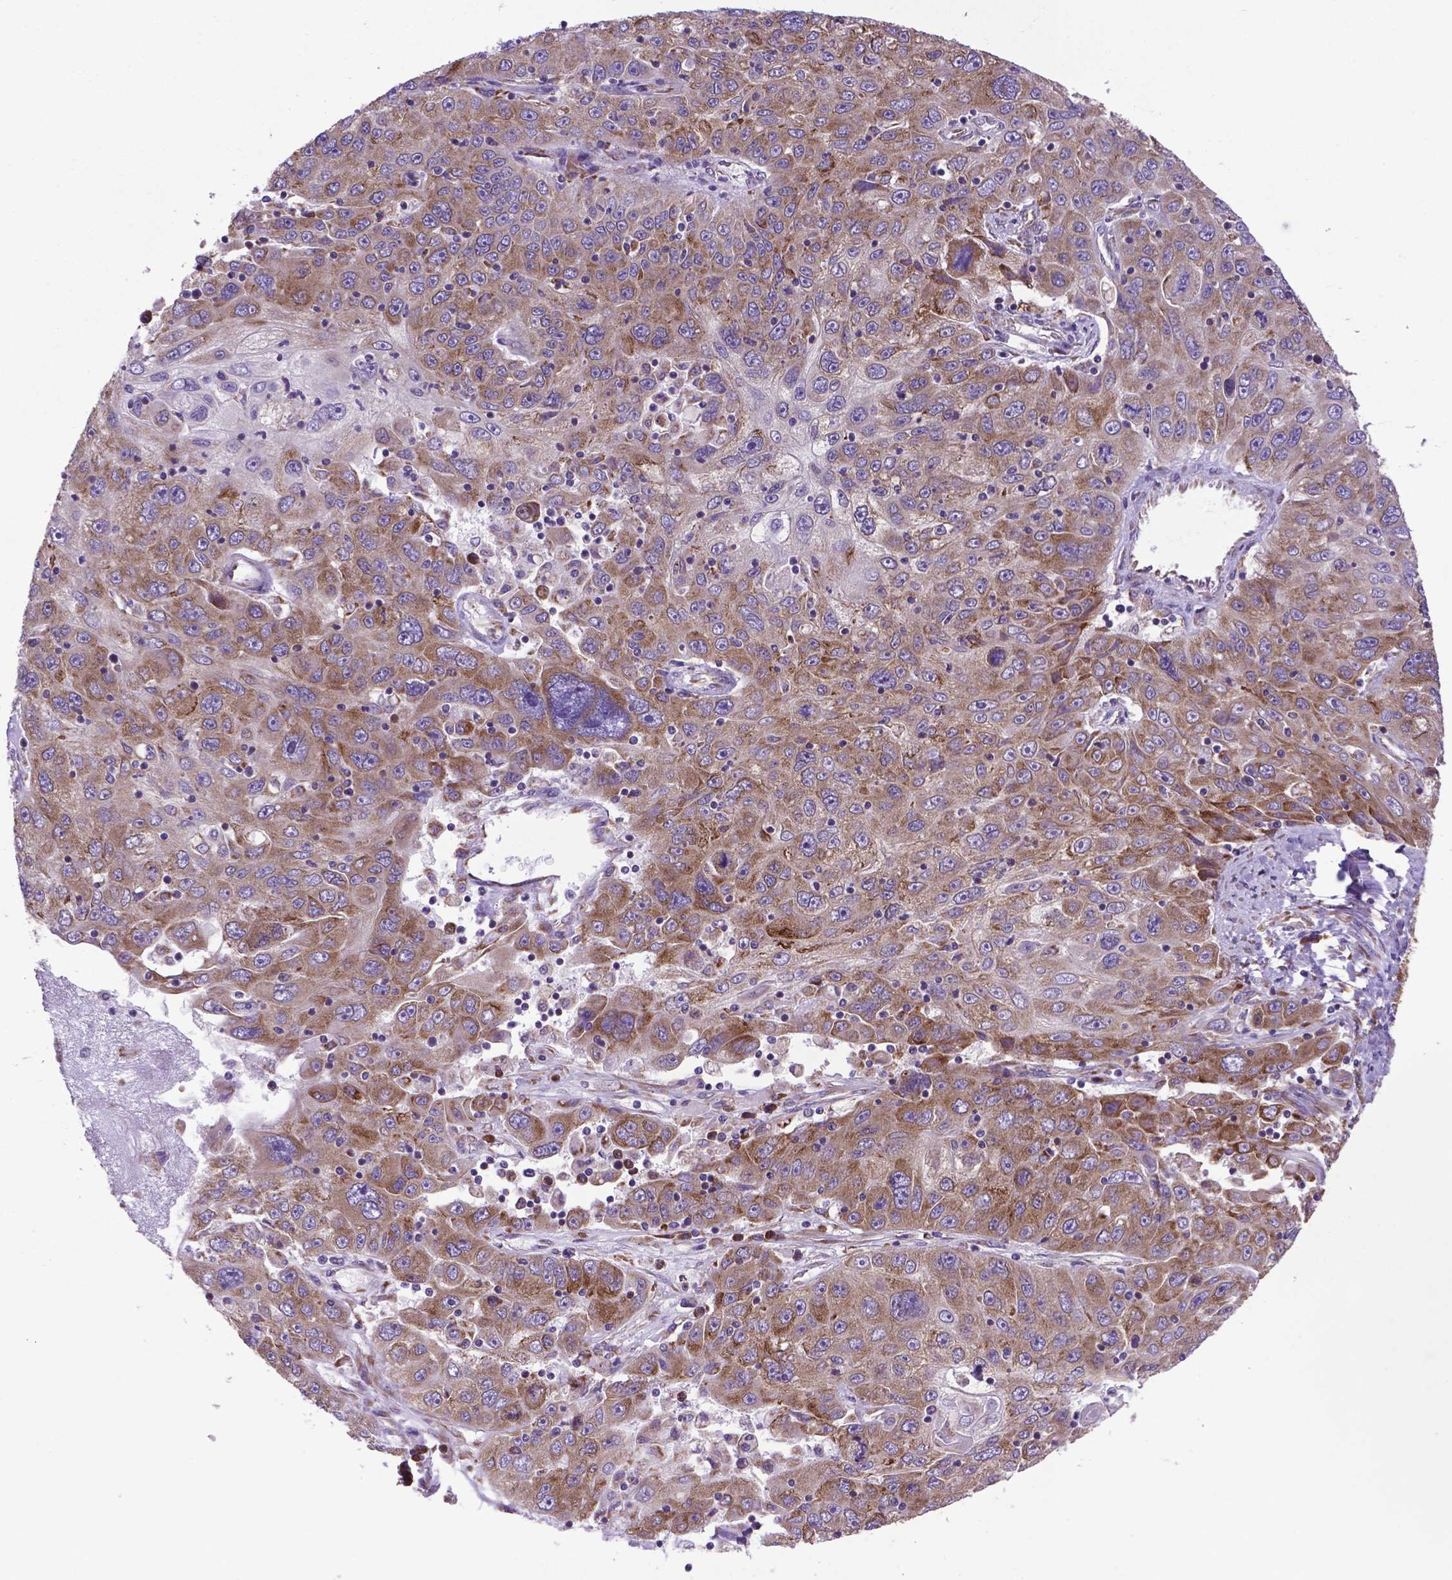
{"staining": {"intensity": "moderate", "quantity": ">75%", "location": "cytoplasmic/membranous"}, "tissue": "stomach cancer", "cell_type": "Tumor cells", "image_type": "cancer", "snomed": [{"axis": "morphology", "description": "Adenocarcinoma, NOS"}, {"axis": "topography", "description": "Stomach"}], "caption": "This is an image of immunohistochemistry (IHC) staining of stomach adenocarcinoma, which shows moderate staining in the cytoplasmic/membranous of tumor cells.", "gene": "WDR83OS", "patient": {"sex": "male", "age": 56}}